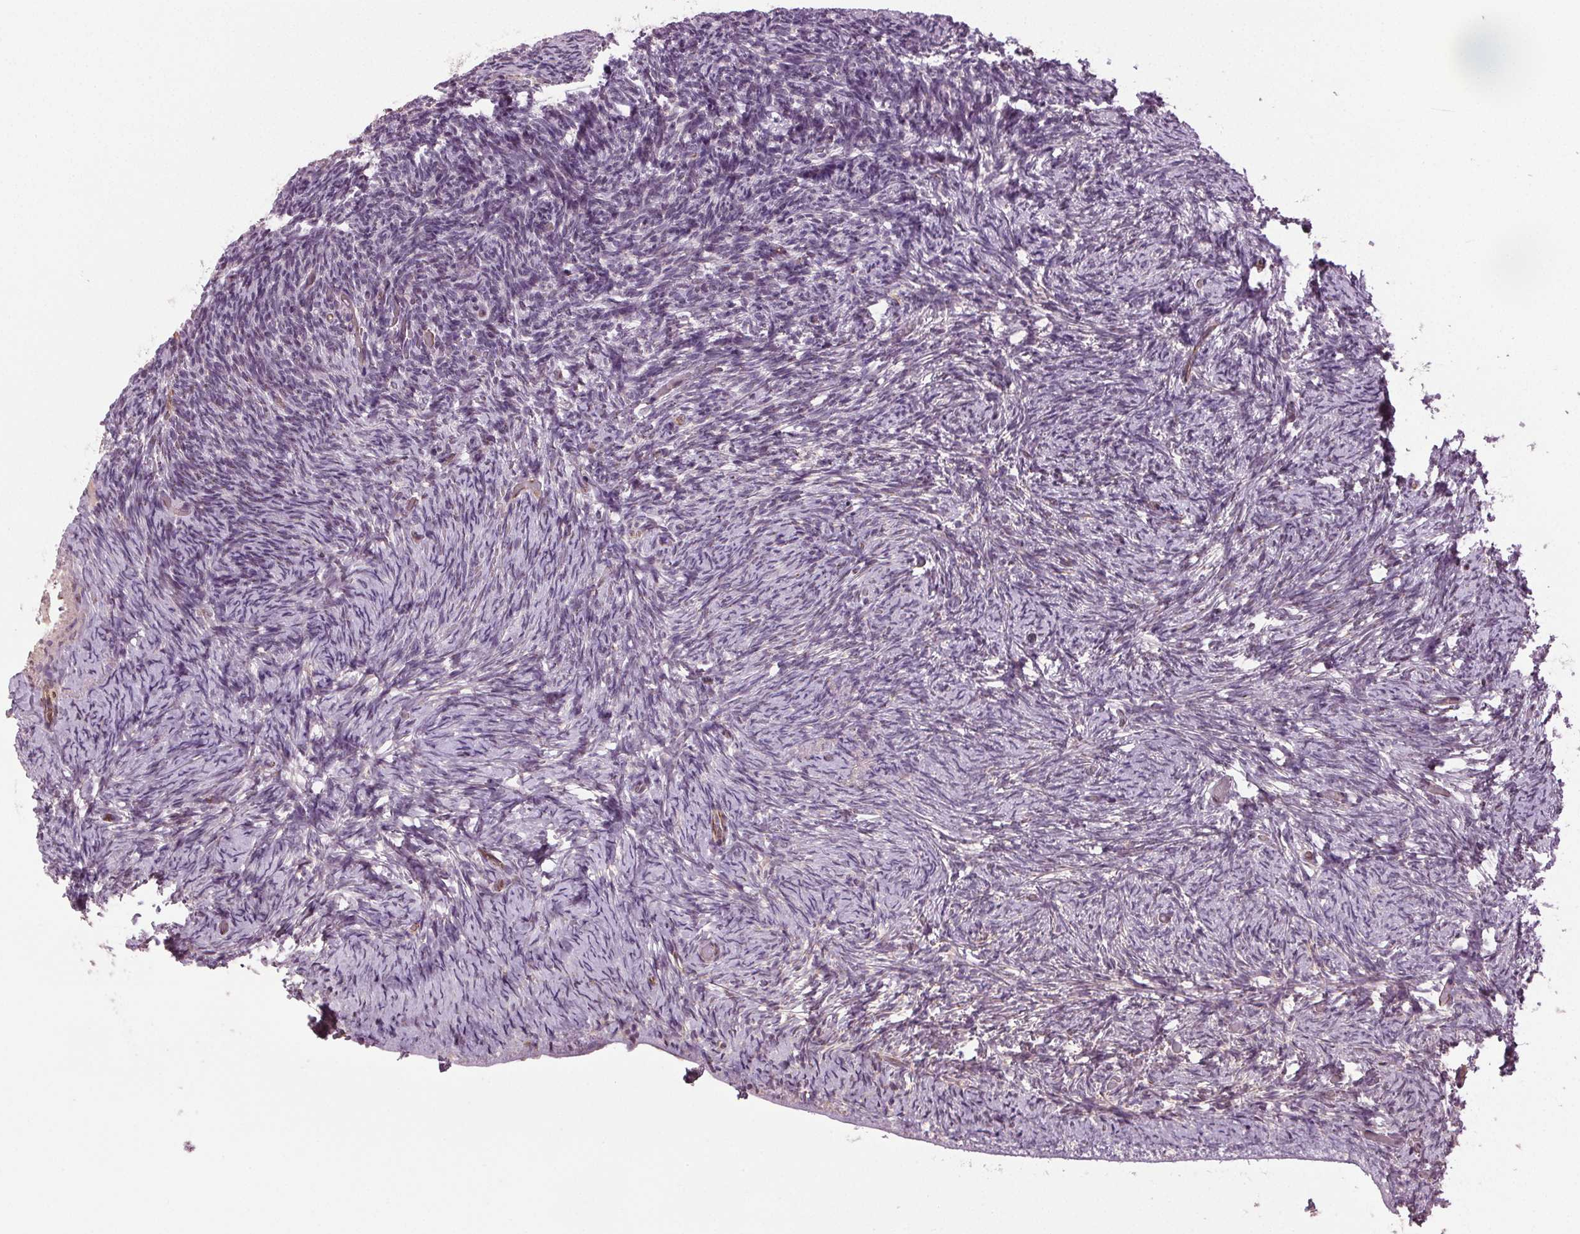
{"staining": {"intensity": "negative", "quantity": "none", "location": "none"}, "tissue": "ovary", "cell_type": "Ovarian stroma cells", "image_type": "normal", "snomed": [{"axis": "morphology", "description": "Normal tissue, NOS"}, {"axis": "topography", "description": "Ovary"}], "caption": "Immunohistochemical staining of benign ovary shows no significant expression in ovarian stroma cells.", "gene": "BSDC1", "patient": {"sex": "female", "age": 34}}